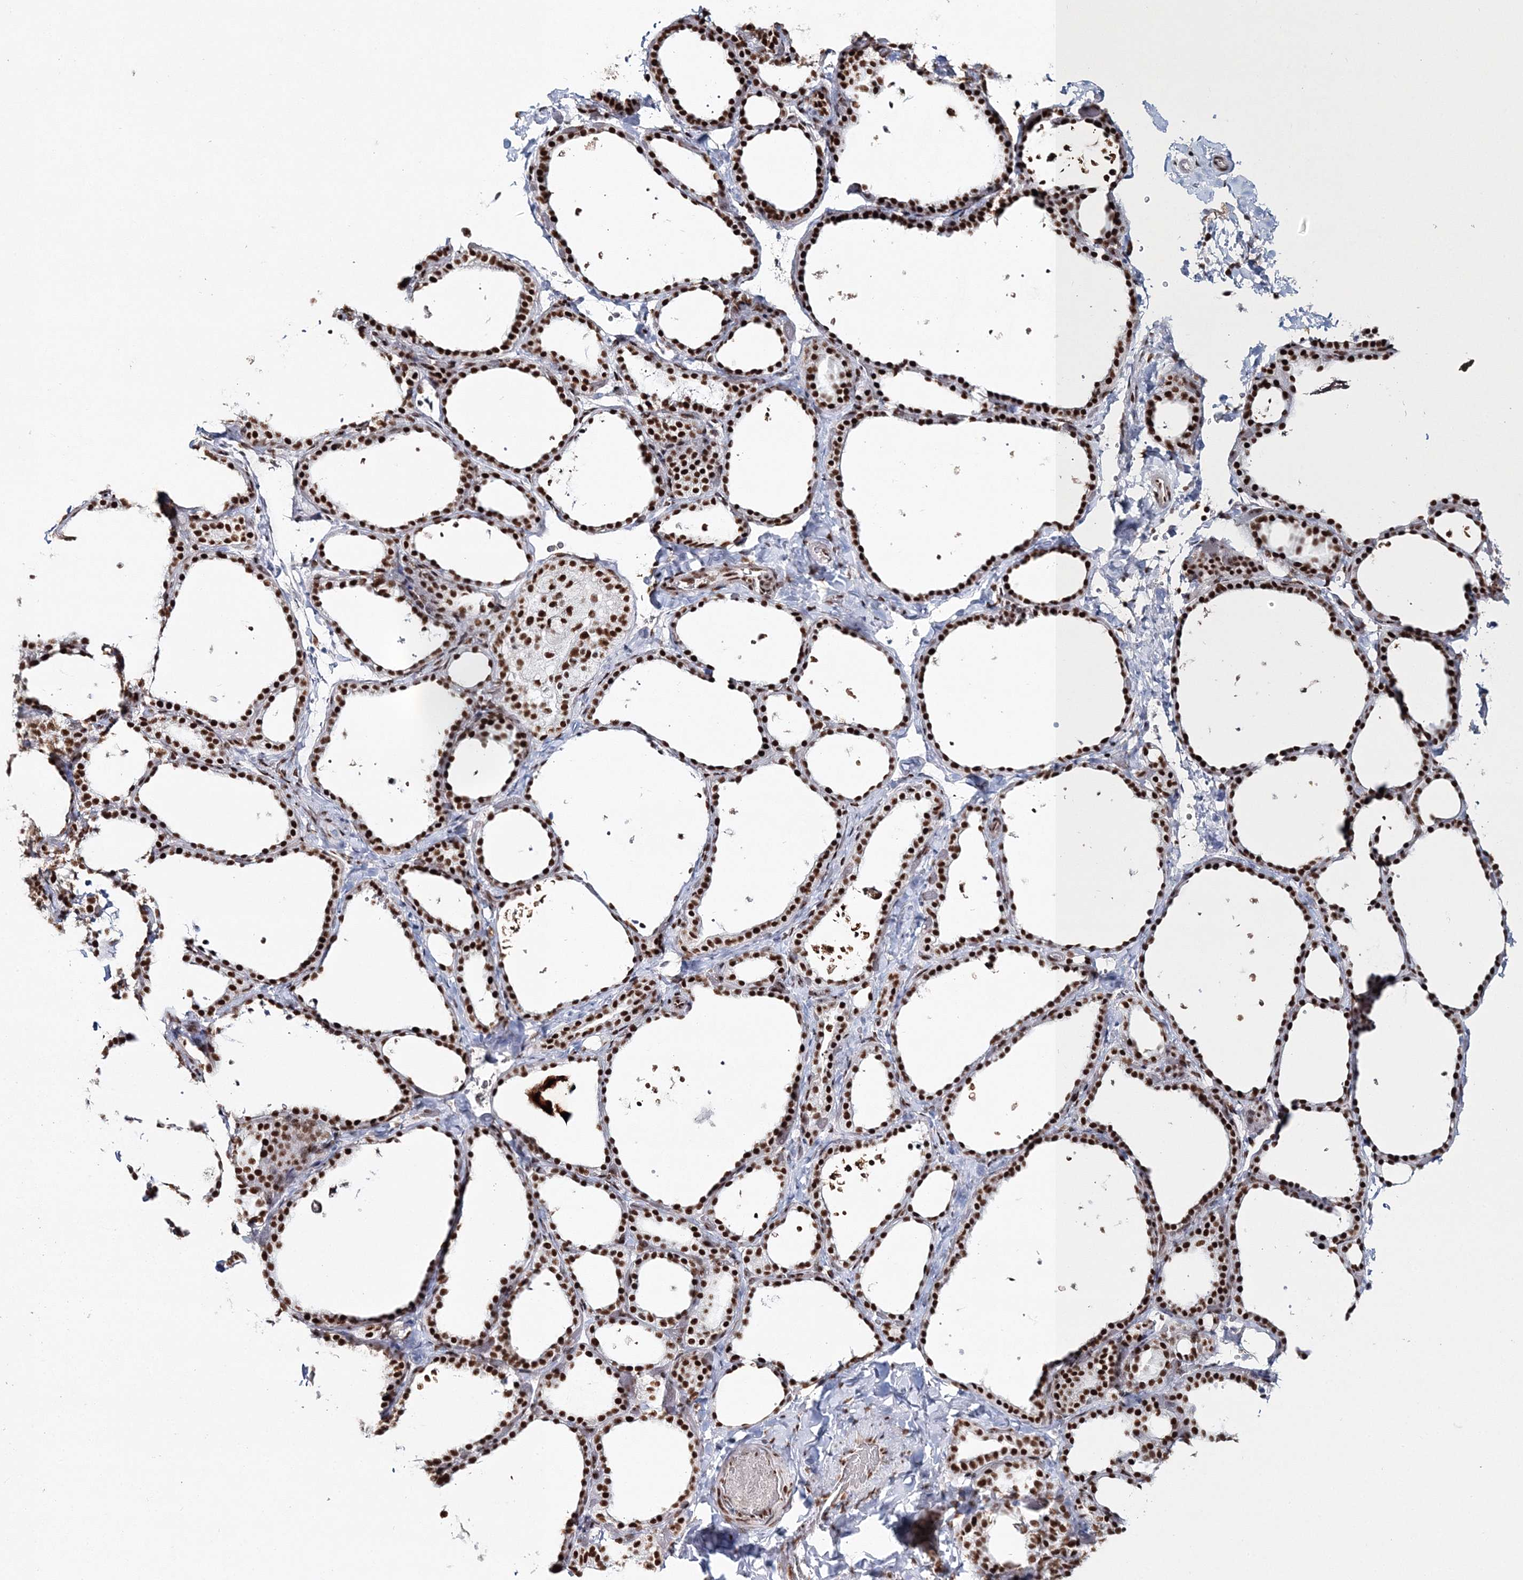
{"staining": {"intensity": "strong", "quantity": ">75%", "location": "nuclear"}, "tissue": "thyroid gland", "cell_type": "Glandular cells", "image_type": "normal", "snomed": [{"axis": "morphology", "description": "Normal tissue, NOS"}, {"axis": "topography", "description": "Thyroid gland"}], "caption": "A micrograph of human thyroid gland stained for a protein shows strong nuclear brown staining in glandular cells. The protein is shown in brown color, while the nuclei are stained blue.", "gene": "ENSG00000290315", "patient": {"sex": "female", "age": 44}}